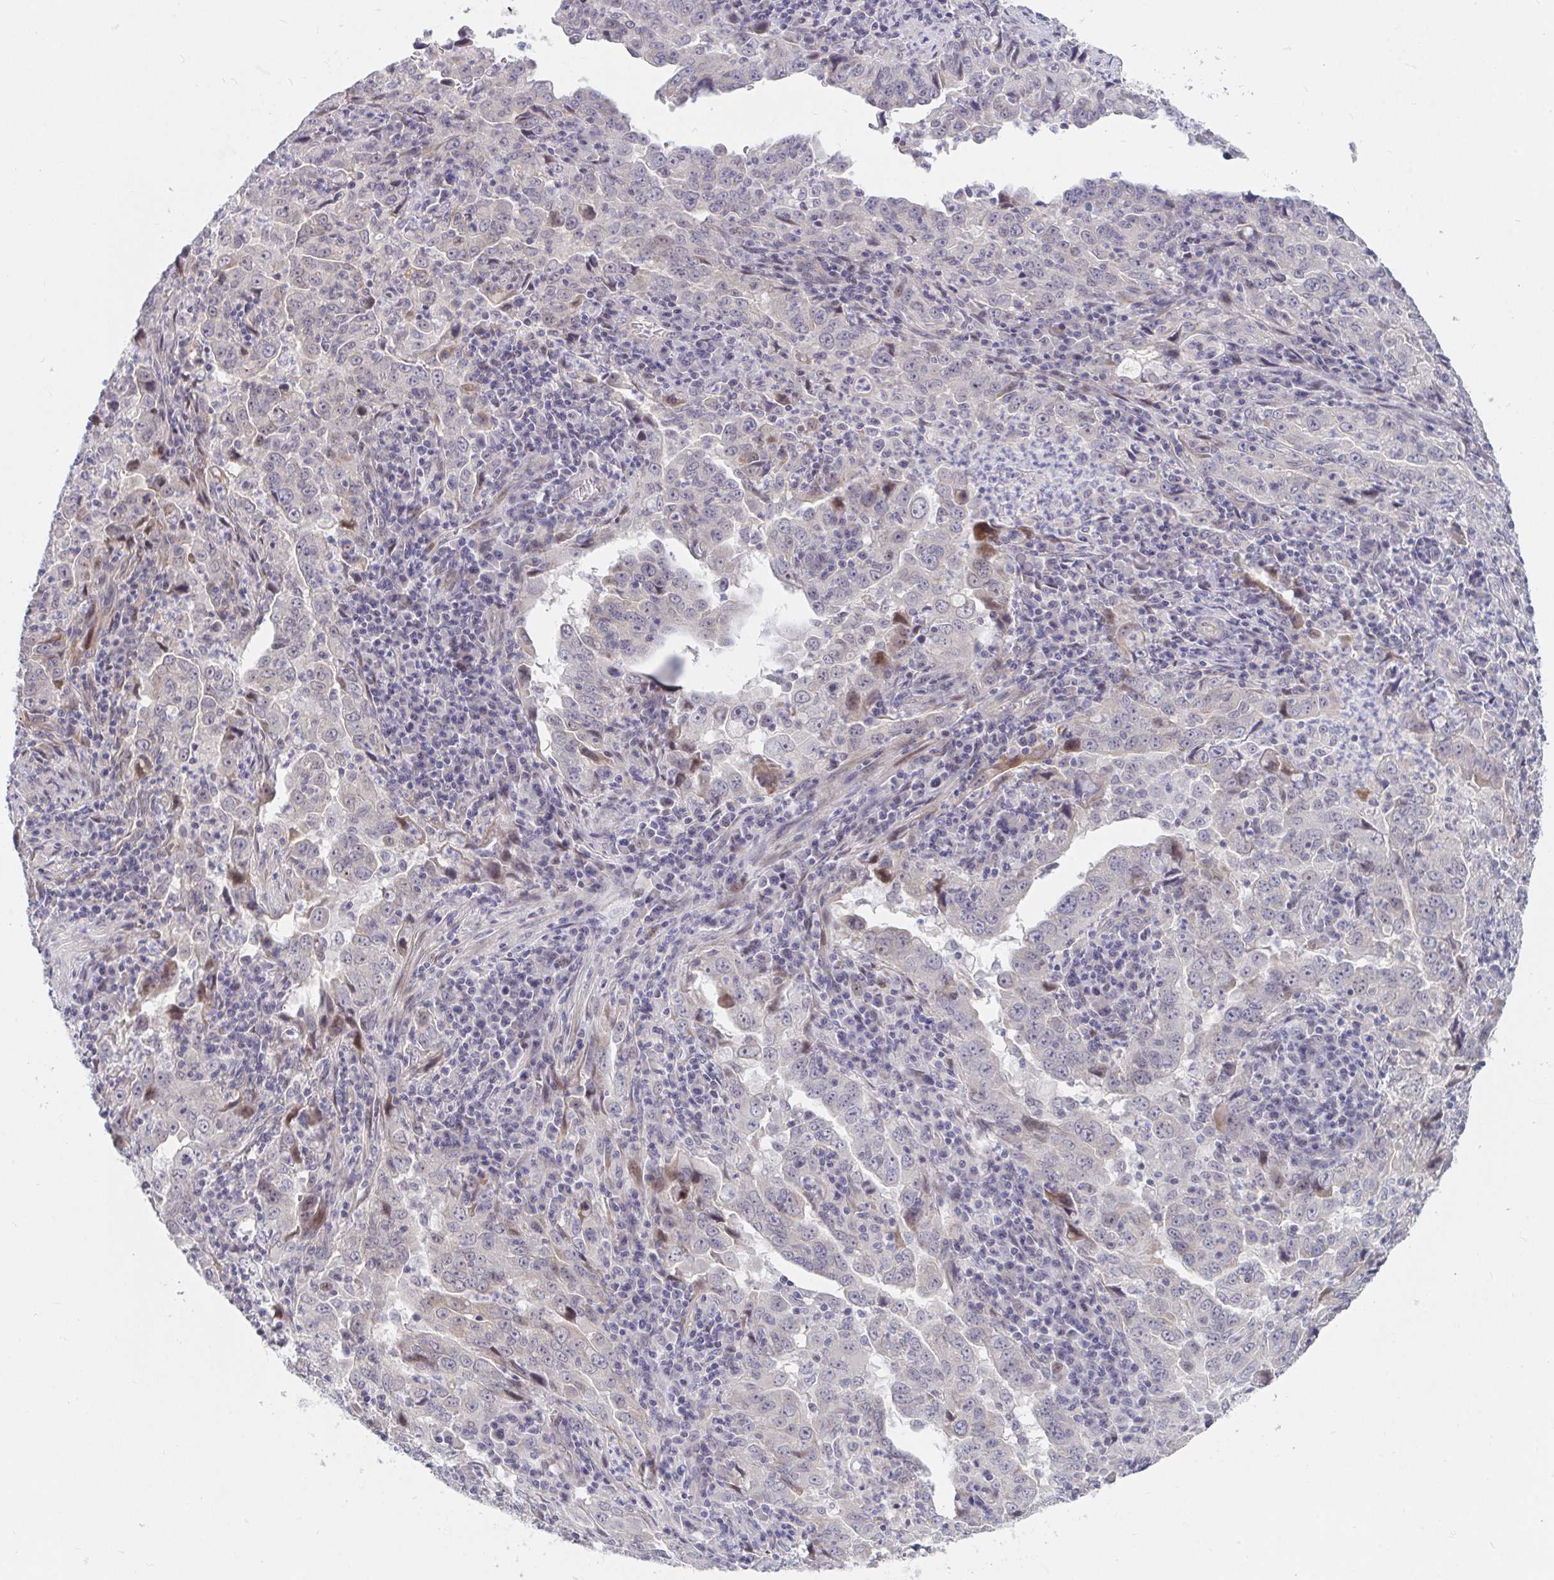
{"staining": {"intensity": "negative", "quantity": "none", "location": "none"}, "tissue": "lung cancer", "cell_type": "Tumor cells", "image_type": "cancer", "snomed": [{"axis": "morphology", "description": "Adenocarcinoma, NOS"}, {"axis": "topography", "description": "Lung"}], "caption": "Photomicrograph shows no protein expression in tumor cells of lung adenocarcinoma tissue.", "gene": "FAM156B", "patient": {"sex": "male", "age": 67}}